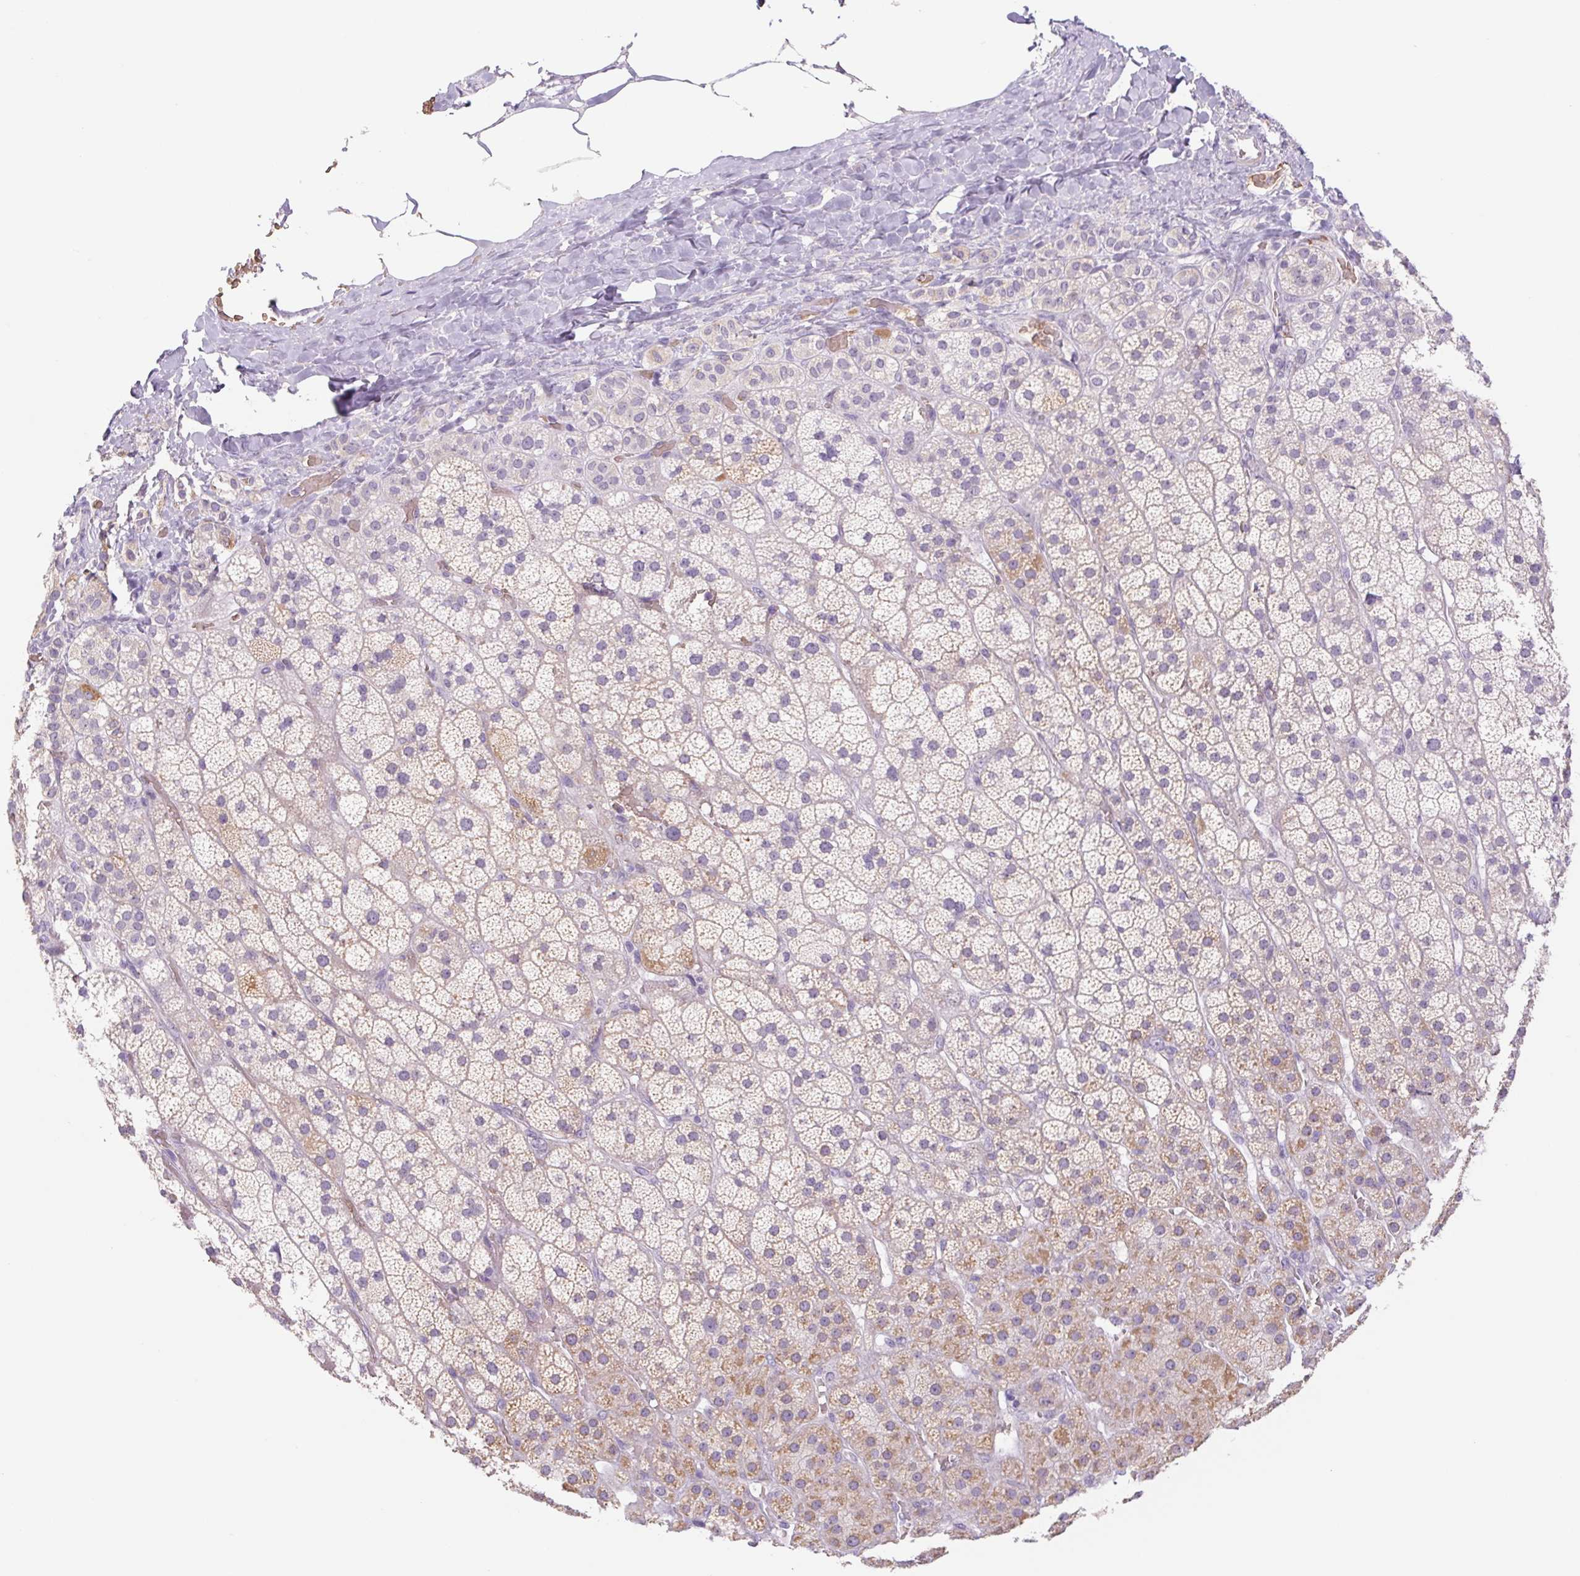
{"staining": {"intensity": "weak", "quantity": "25%-75%", "location": "cytoplasmic/membranous"}, "tissue": "adrenal gland", "cell_type": "Glandular cells", "image_type": "normal", "snomed": [{"axis": "morphology", "description": "Normal tissue, NOS"}, {"axis": "topography", "description": "Adrenal gland"}], "caption": "Immunohistochemical staining of normal adrenal gland demonstrates low levels of weak cytoplasmic/membranous expression in about 25%-75% of glandular cells.", "gene": "IGFL3", "patient": {"sex": "male", "age": 57}}